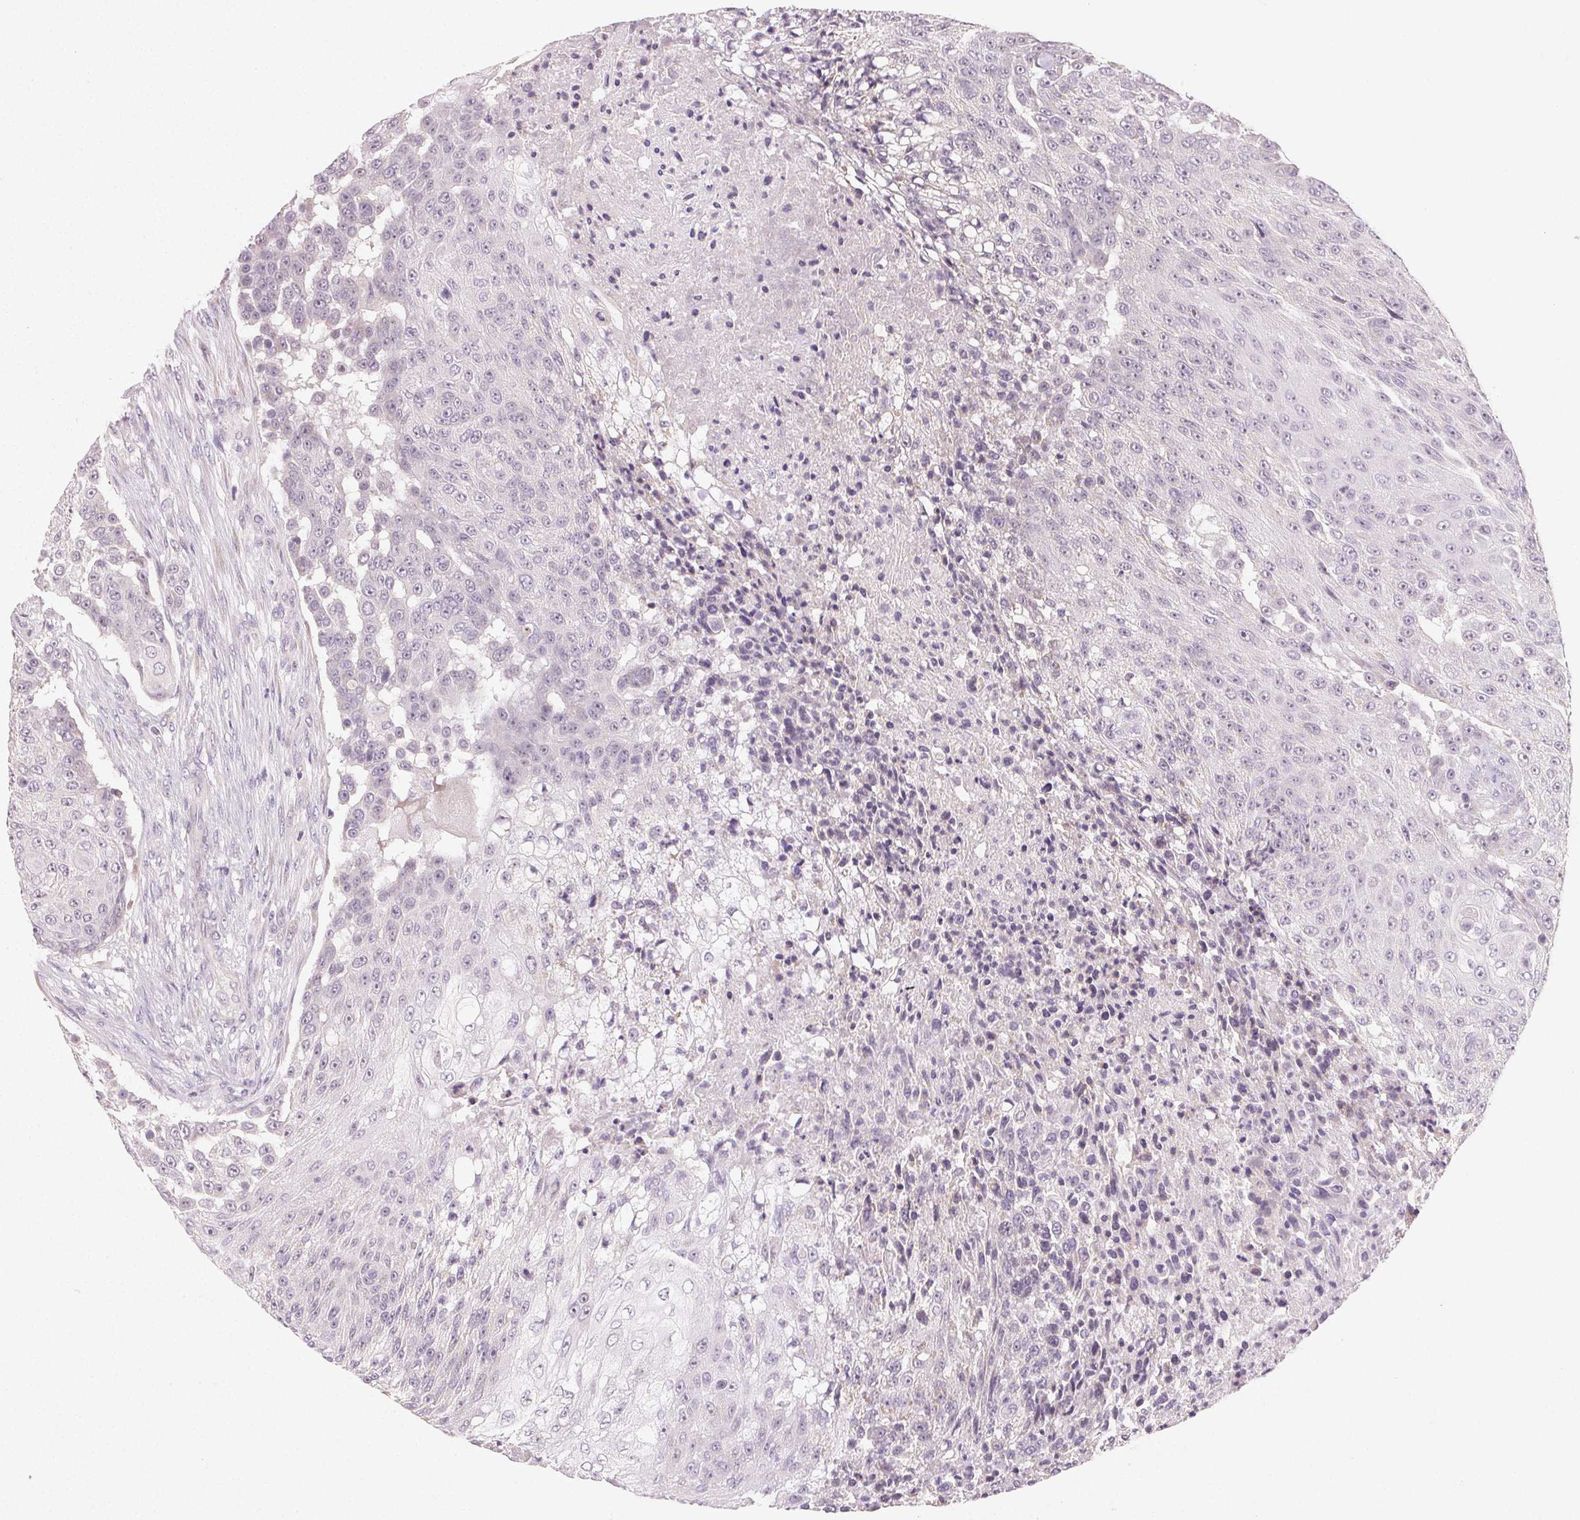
{"staining": {"intensity": "negative", "quantity": "none", "location": "none"}, "tissue": "urothelial cancer", "cell_type": "Tumor cells", "image_type": "cancer", "snomed": [{"axis": "morphology", "description": "Urothelial carcinoma, High grade"}, {"axis": "topography", "description": "Urinary bladder"}], "caption": "The image reveals no significant expression in tumor cells of urothelial cancer.", "gene": "MYBL1", "patient": {"sex": "female", "age": 63}}